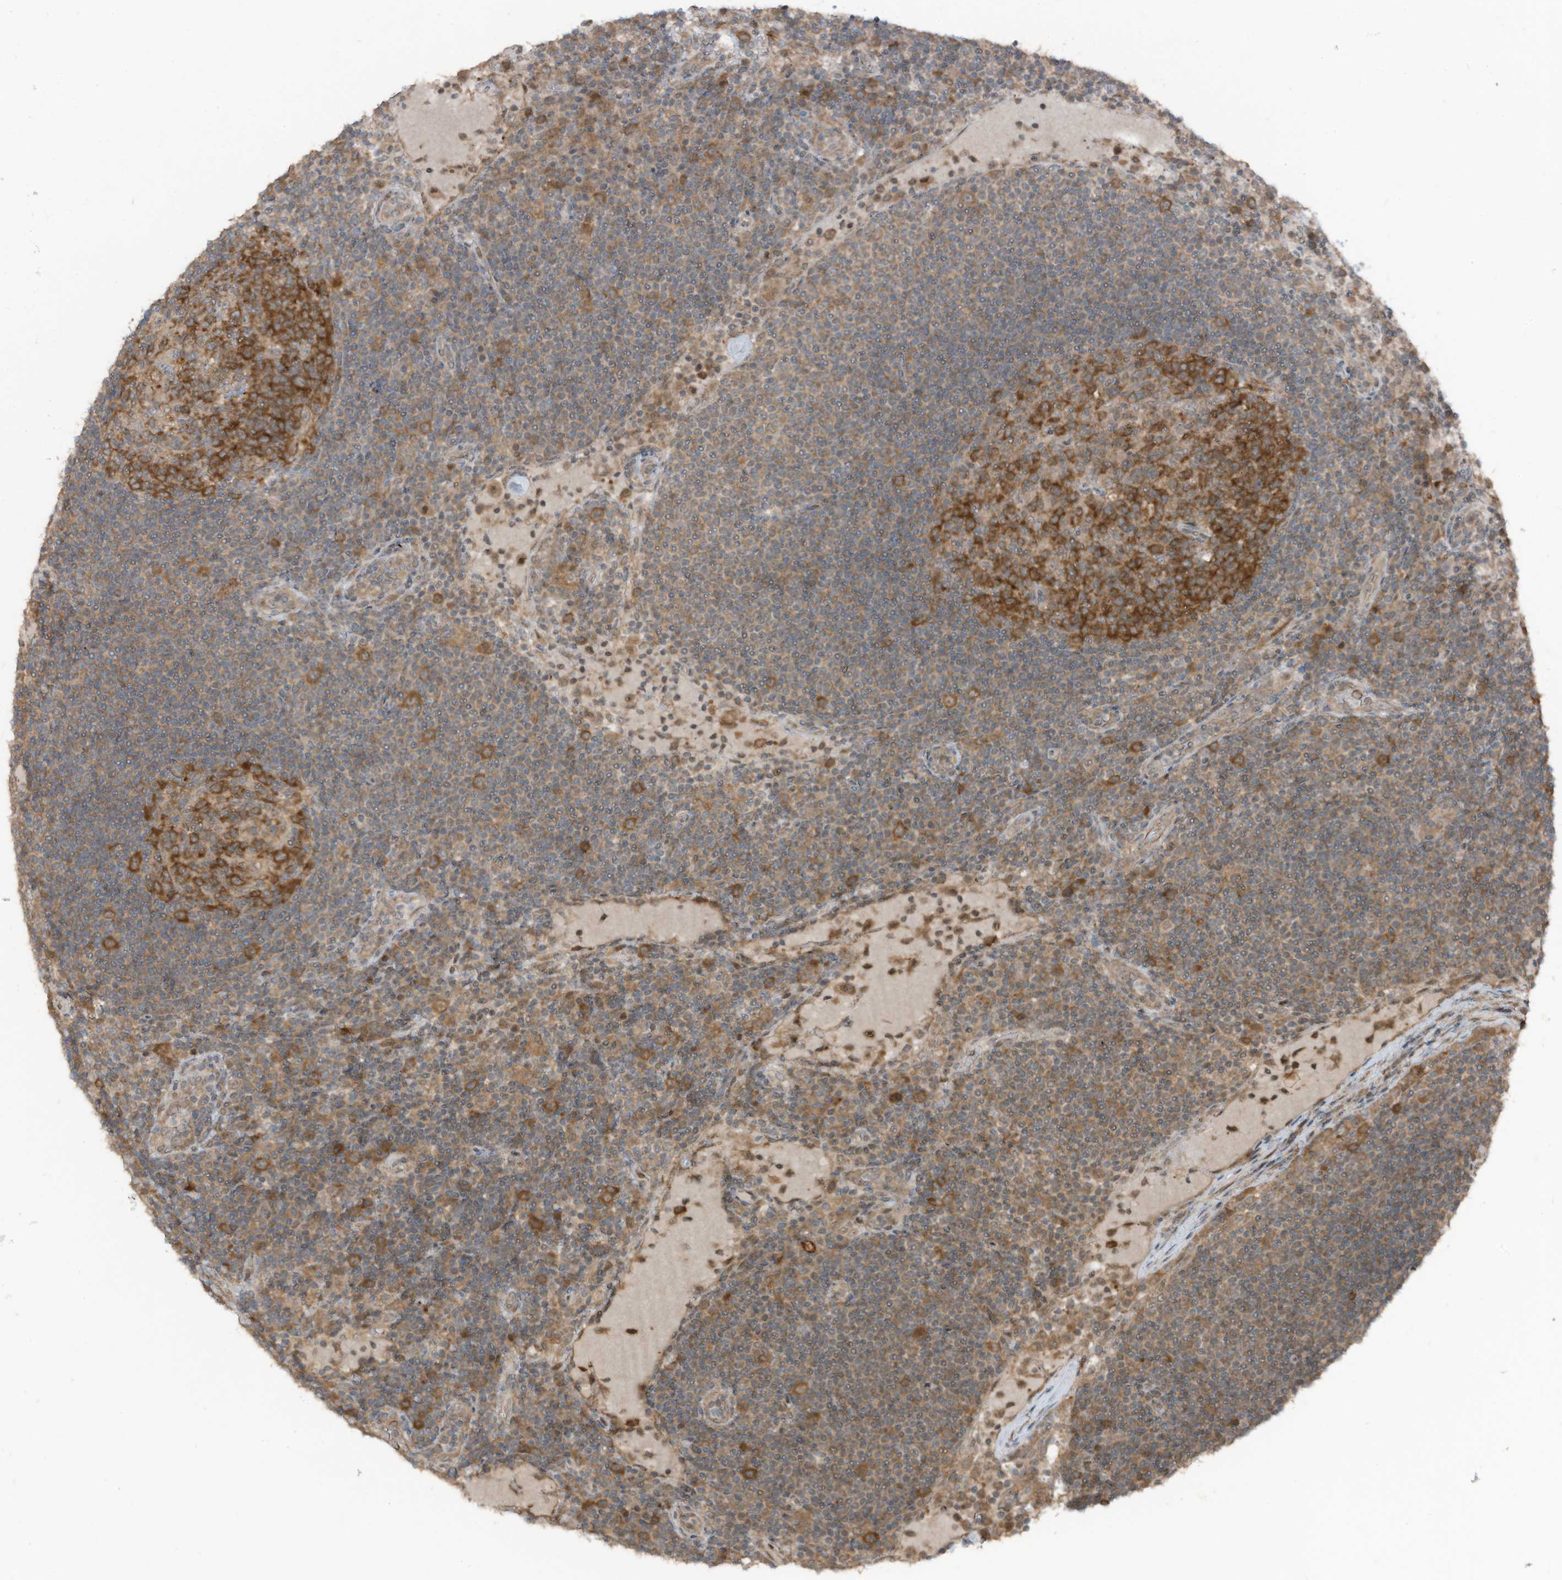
{"staining": {"intensity": "moderate", "quantity": "25%-75%", "location": "cytoplasmic/membranous"}, "tissue": "lymph node", "cell_type": "Germinal center cells", "image_type": "normal", "snomed": [{"axis": "morphology", "description": "Normal tissue, NOS"}, {"axis": "topography", "description": "Lymph node"}], "caption": "Immunohistochemical staining of unremarkable lymph node shows moderate cytoplasmic/membranous protein staining in about 25%-75% of germinal center cells.", "gene": "TXNDC9", "patient": {"sex": "female", "age": 53}}